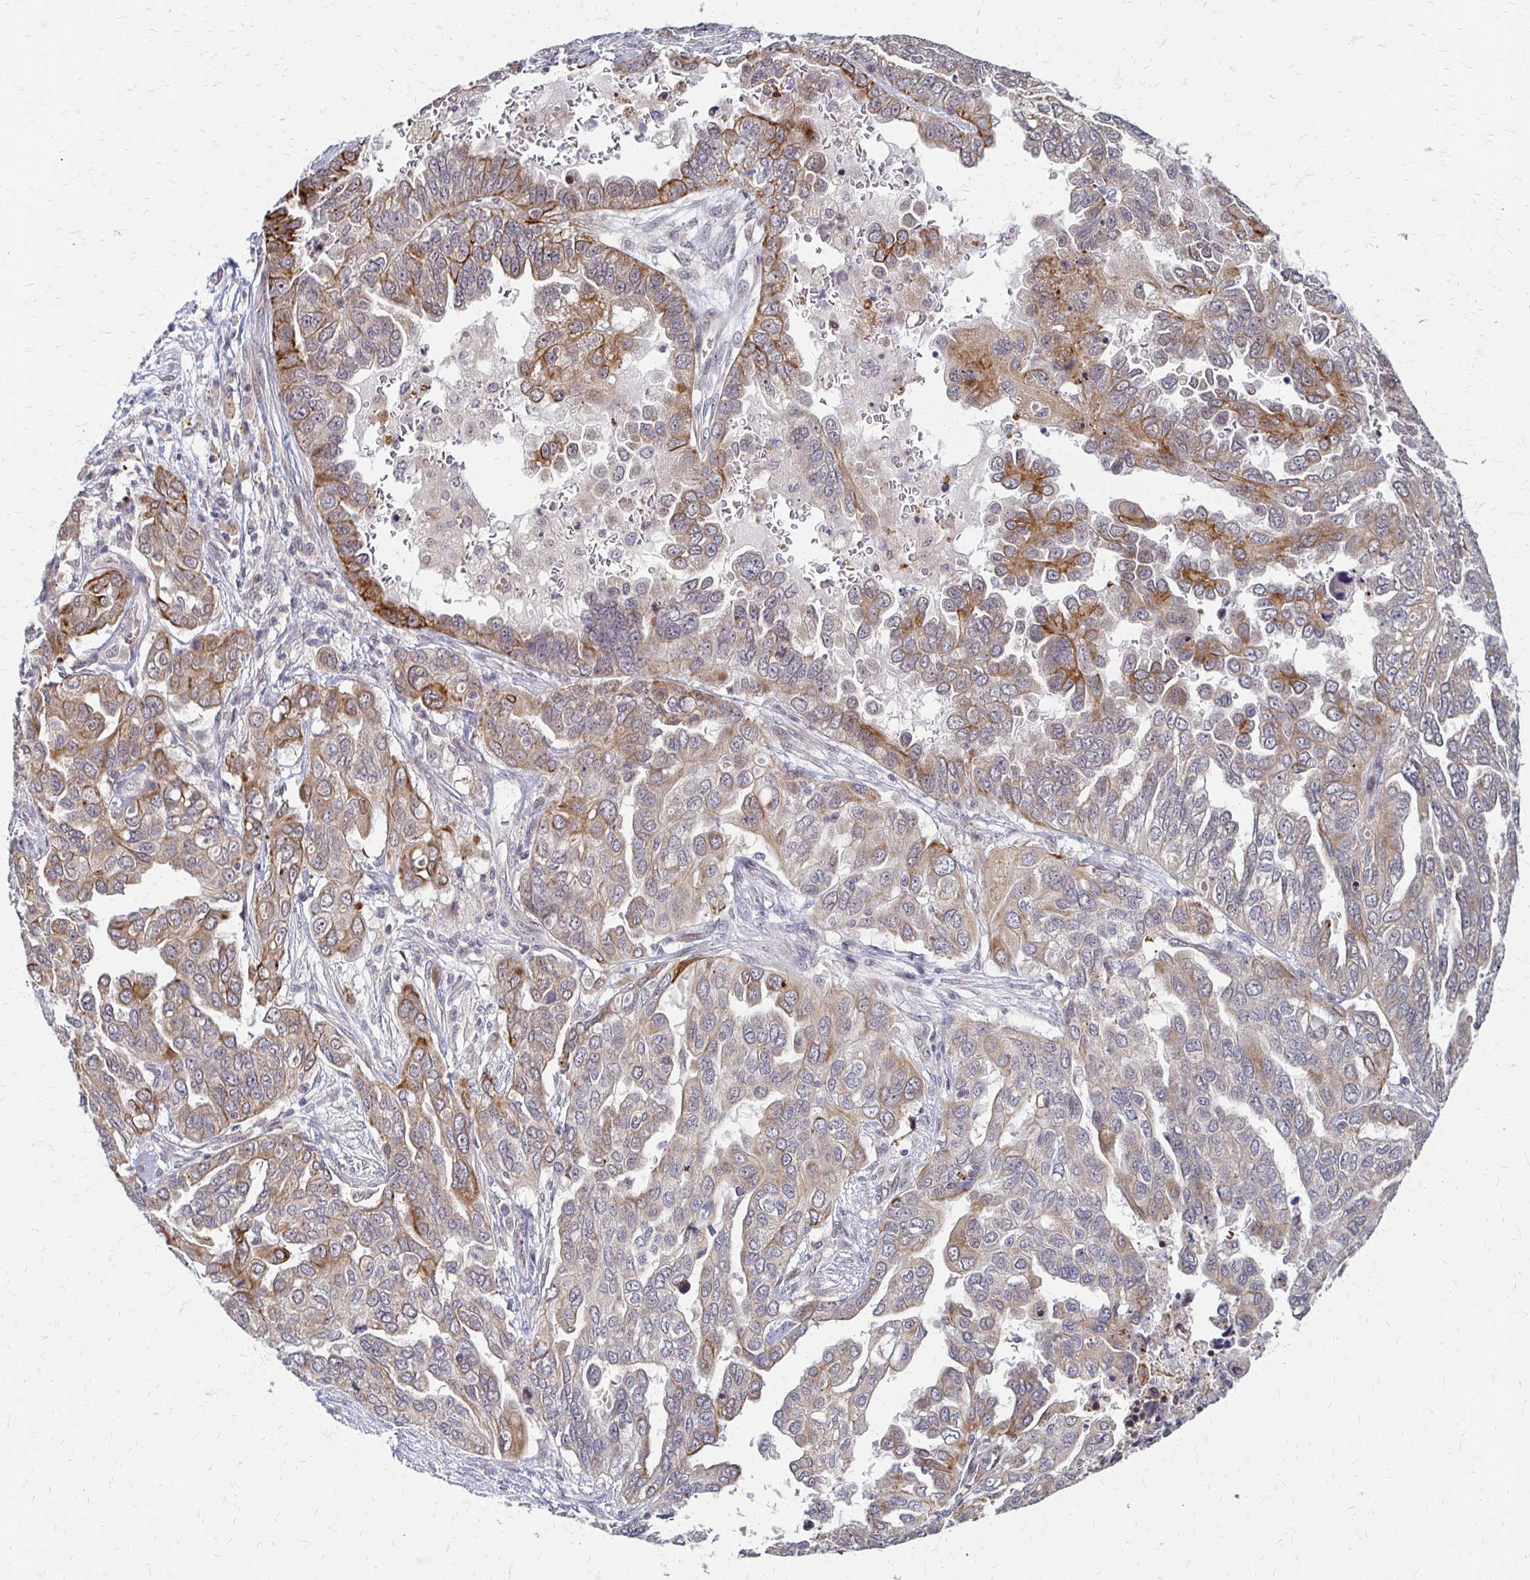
{"staining": {"intensity": "moderate", "quantity": "25%-75%", "location": "cytoplasmic/membranous"}, "tissue": "ovarian cancer", "cell_type": "Tumor cells", "image_type": "cancer", "snomed": [{"axis": "morphology", "description": "Cystadenocarcinoma, serous, NOS"}, {"axis": "topography", "description": "Ovary"}], "caption": "About 25%-75% of tumor cells in human serous cystadenocarcinoma (ovarian) reveal moderate cytoplasmic/membranous protein staining as visualized by brown immunohistochemical staining.", "gene": "TRIR", "patient": {"sex": "female", "age": 53}}